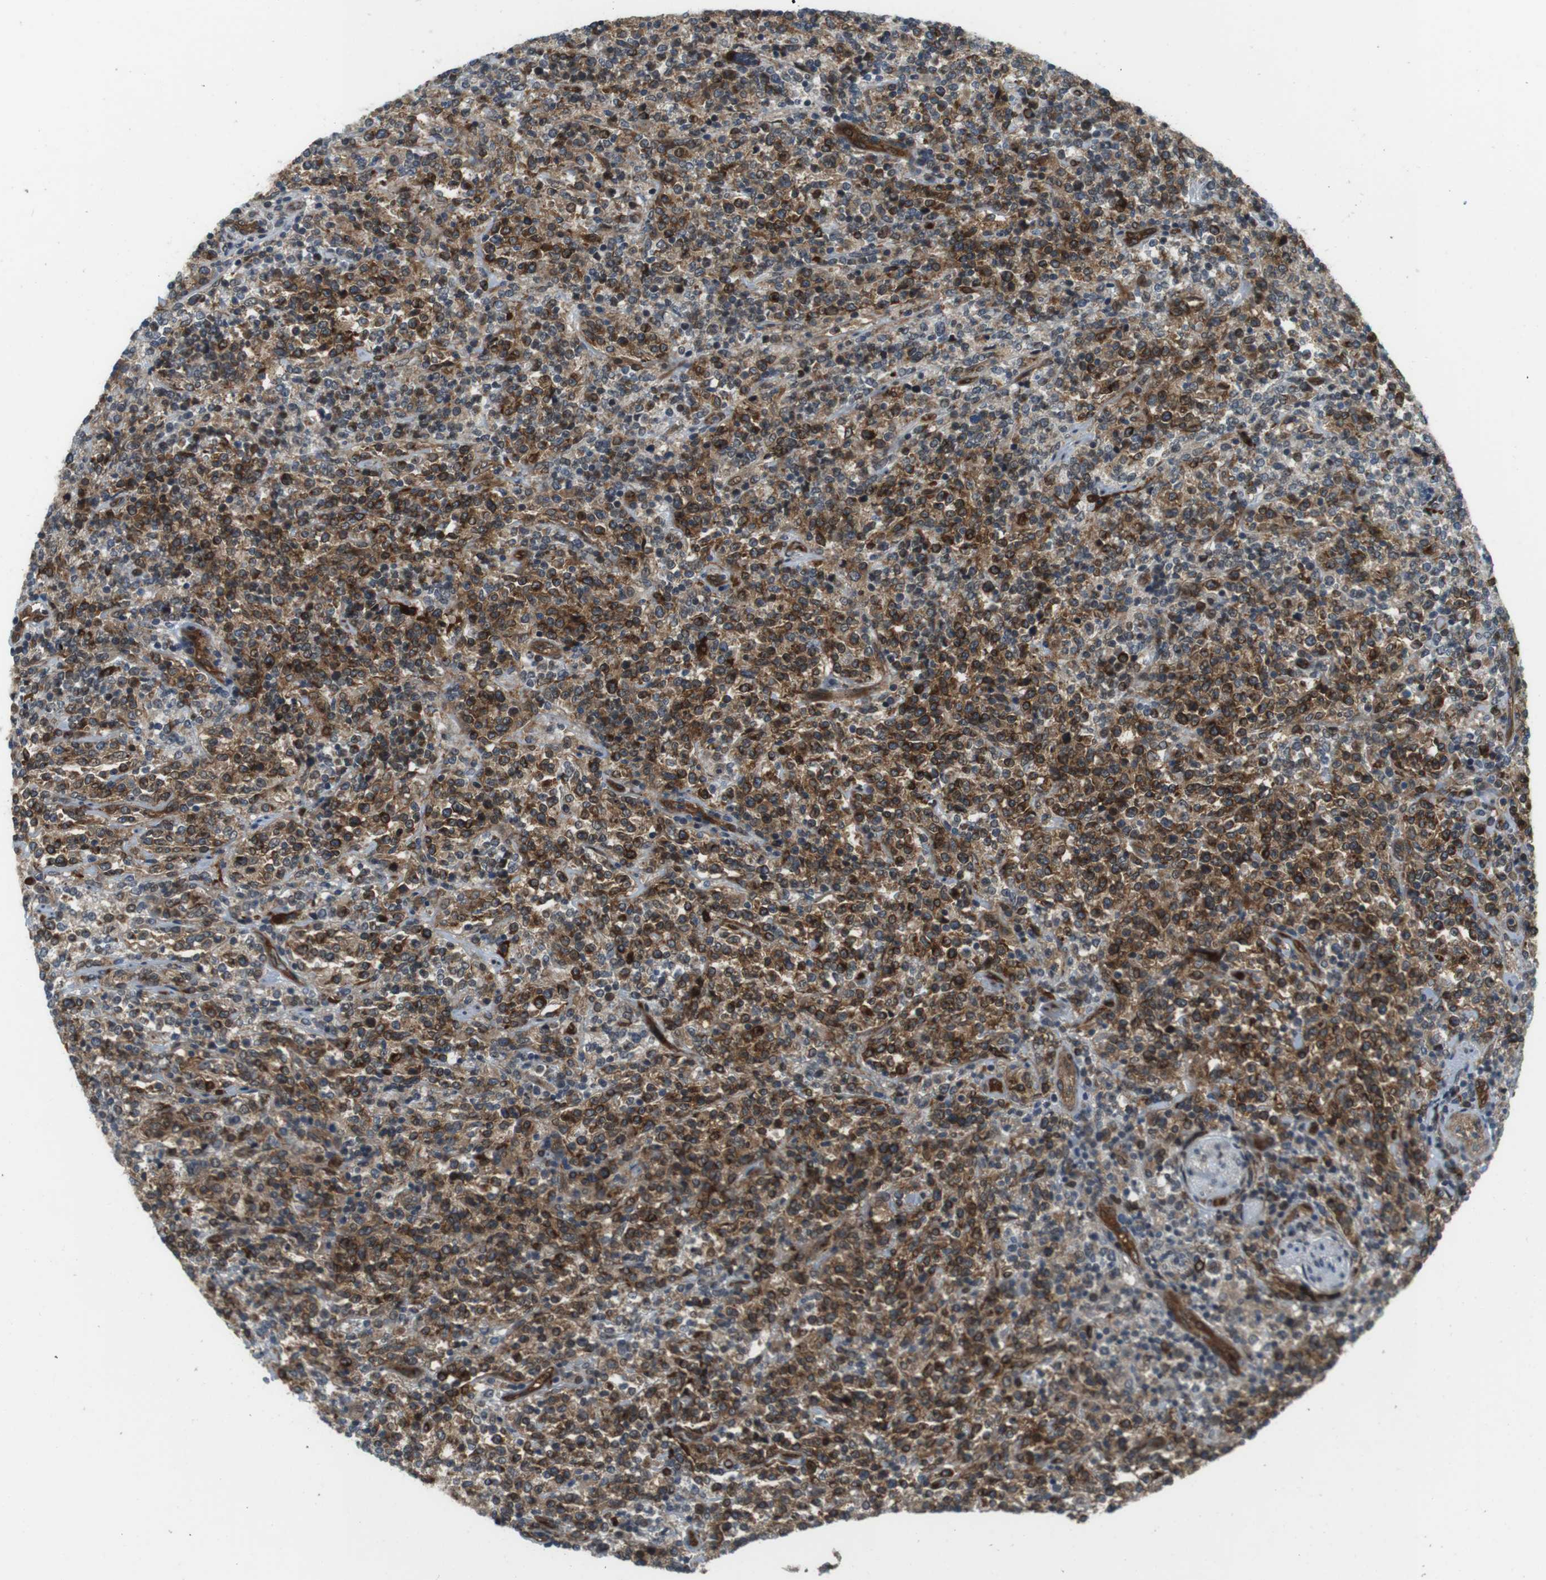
{"staining": {"intensity": "strong", "quantity": ">75%", "location": "cytoplasmic/membranous"}, "tissue": "lymphoma", "cell_type": "Tumor cells", "image_type": "cancer", "snomed": [{"axis": "morphology", "description": "Malignant lymphoma, non-Hodgkin's type, High grade"}, {"axis": "topography", "description": "Soft tissue"}], "caption": "Lymphoma stained with immunohistochemistry (IHC) exhibits strong cytoplasmic/membranous staining in approximately >75% of tumor cells. (Stains: DAB (3,3'-diaminobenzidine) in brown, nuclei in blue, Microscopy: brightfield microscopy at high magnification).", "gene": "PALD1", "patient": {"sex": "male", "age": 18}}